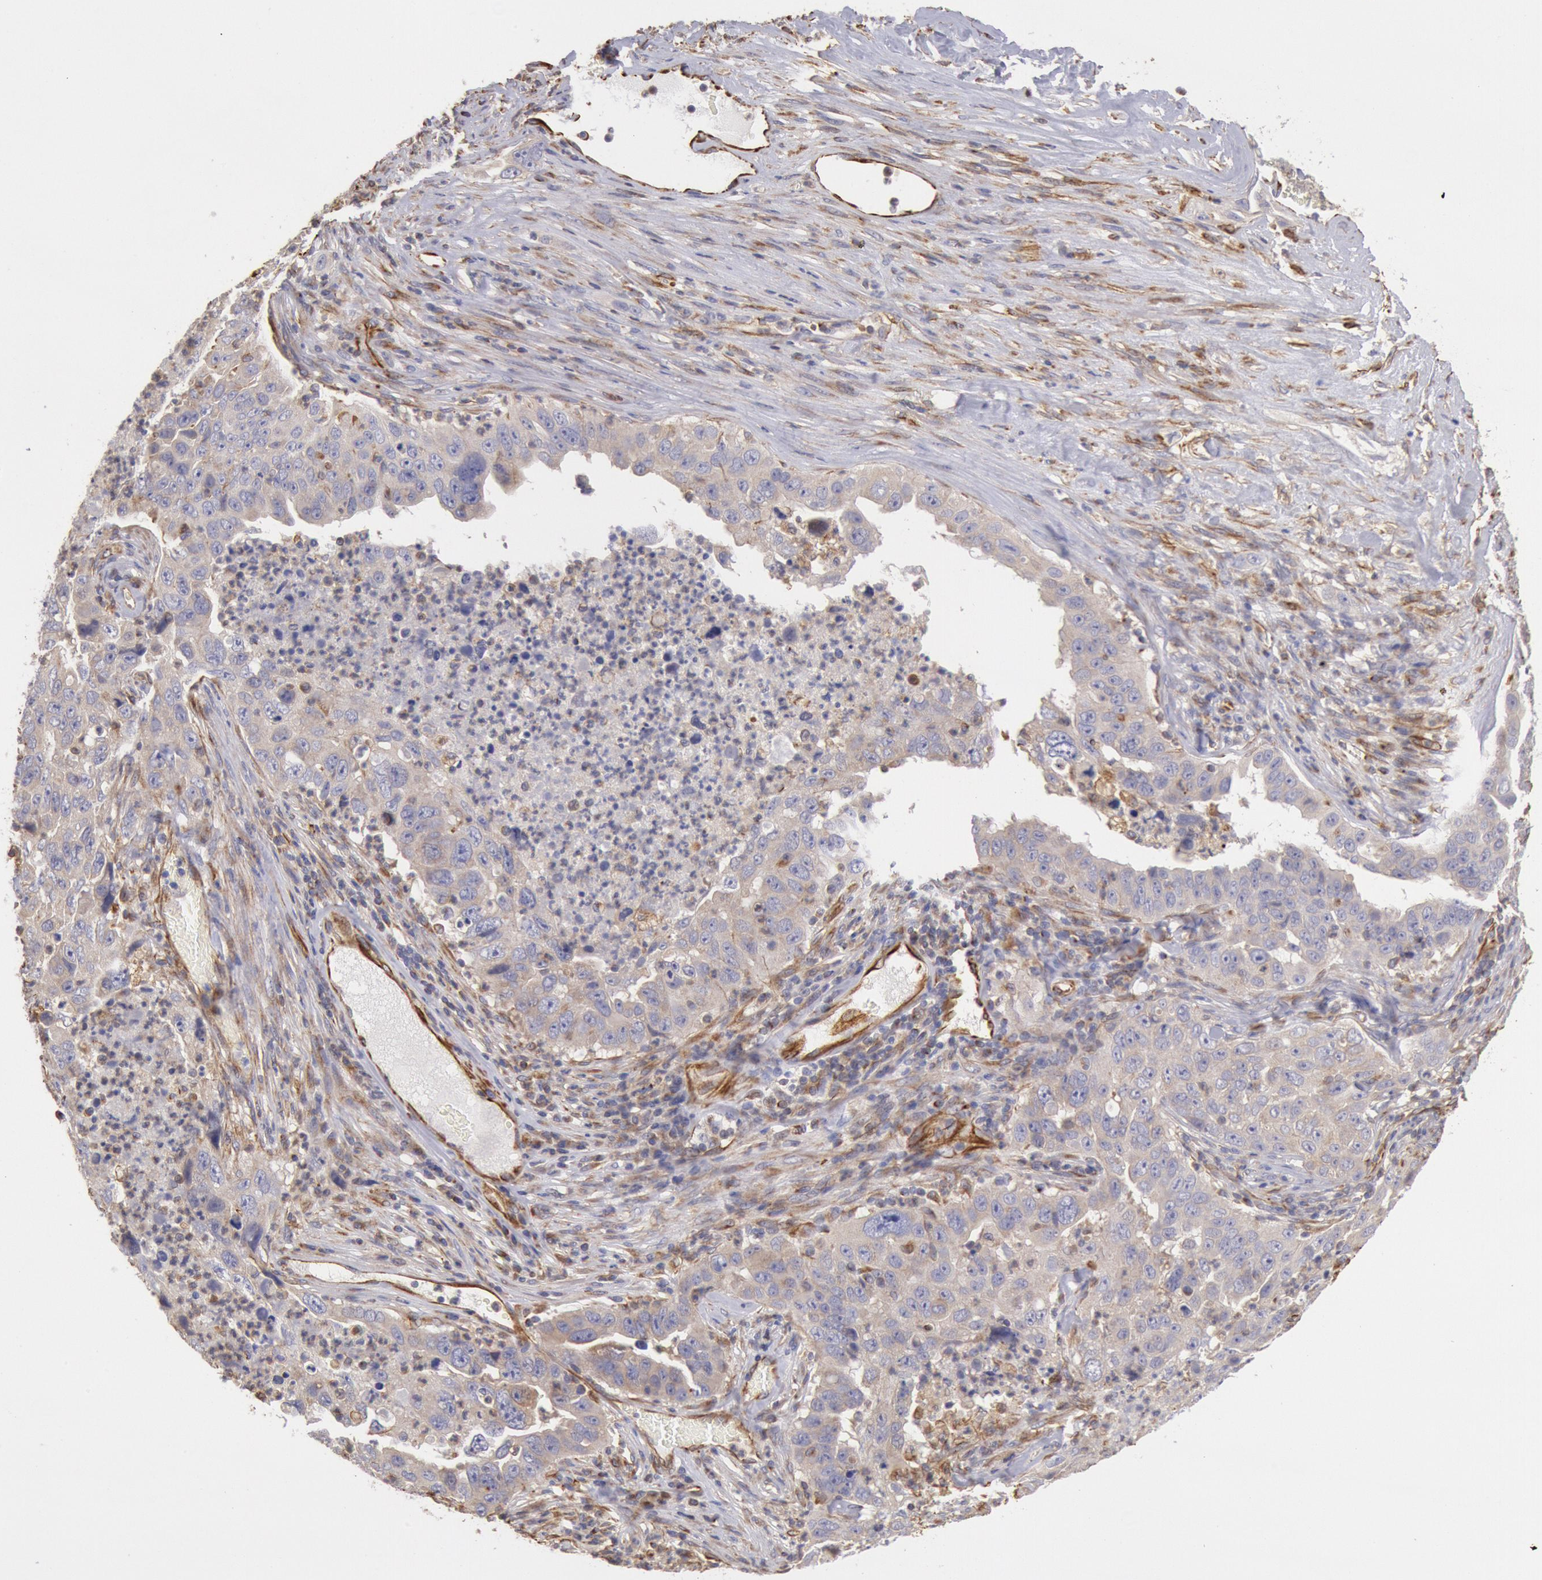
{"staining": {"intensity": "weak", "quantity": "25%-75%", "location": "cytoplasmic/membranous"}, "tissue": "lung cancer", "cell_type": "Tumor cells", "image_type": "cancer", "snomed": [{"axis": "morphology", "description": "Squamous cell carcinoma, NOS"}, {"axis": "topography", "description": "Lung"}], "caption": "An IHC image of neoplastic tissue is shown. Protein staining in brown highlights weak cytoplasmic/membranous positivity in lung cancer within tumor cells.", "gene": "RNF139", "patient": {"sex": "male", "age": 64}}